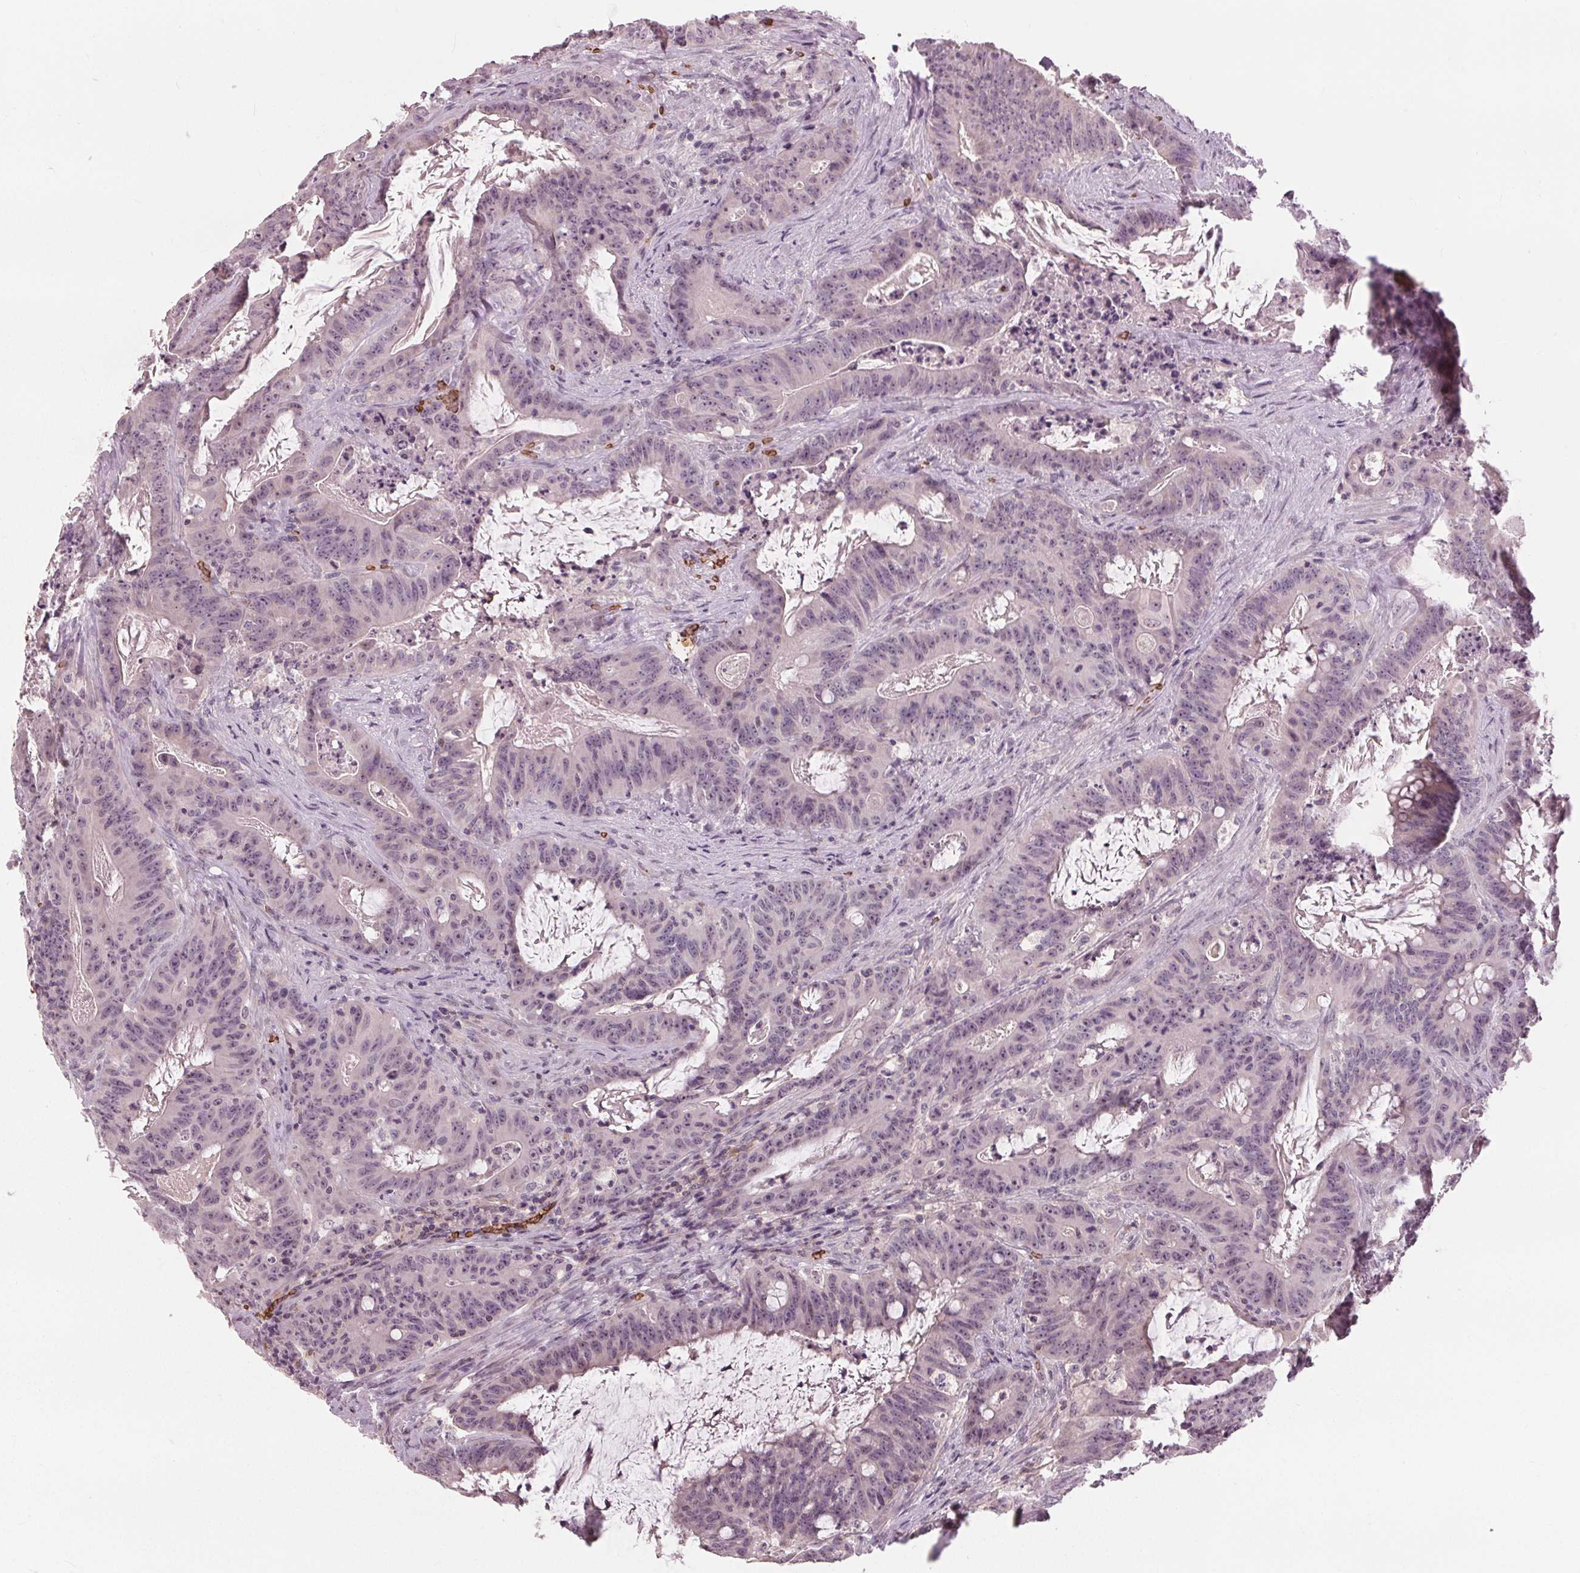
{"staining": {"intensity": "weak", "quantity": ">75%", "location": "nuclear"}, "tissue": "colorectal cancer", "cell_type": "Tumor cells", "image_type": "cancer", "snomed": [{"axis": "morphology", "description": "Adenocarcinoma, NOS"}, {"axis": "topography", "description": "Colon"}], "caption": "High-power microscopy captured an IHC image of adenocarcinoma (colorectal), revealing weak nuclear expression in about >75% of tumor cells.", "gene": "SLC4A1", "patient": {"sex": "male", "age": 33}}